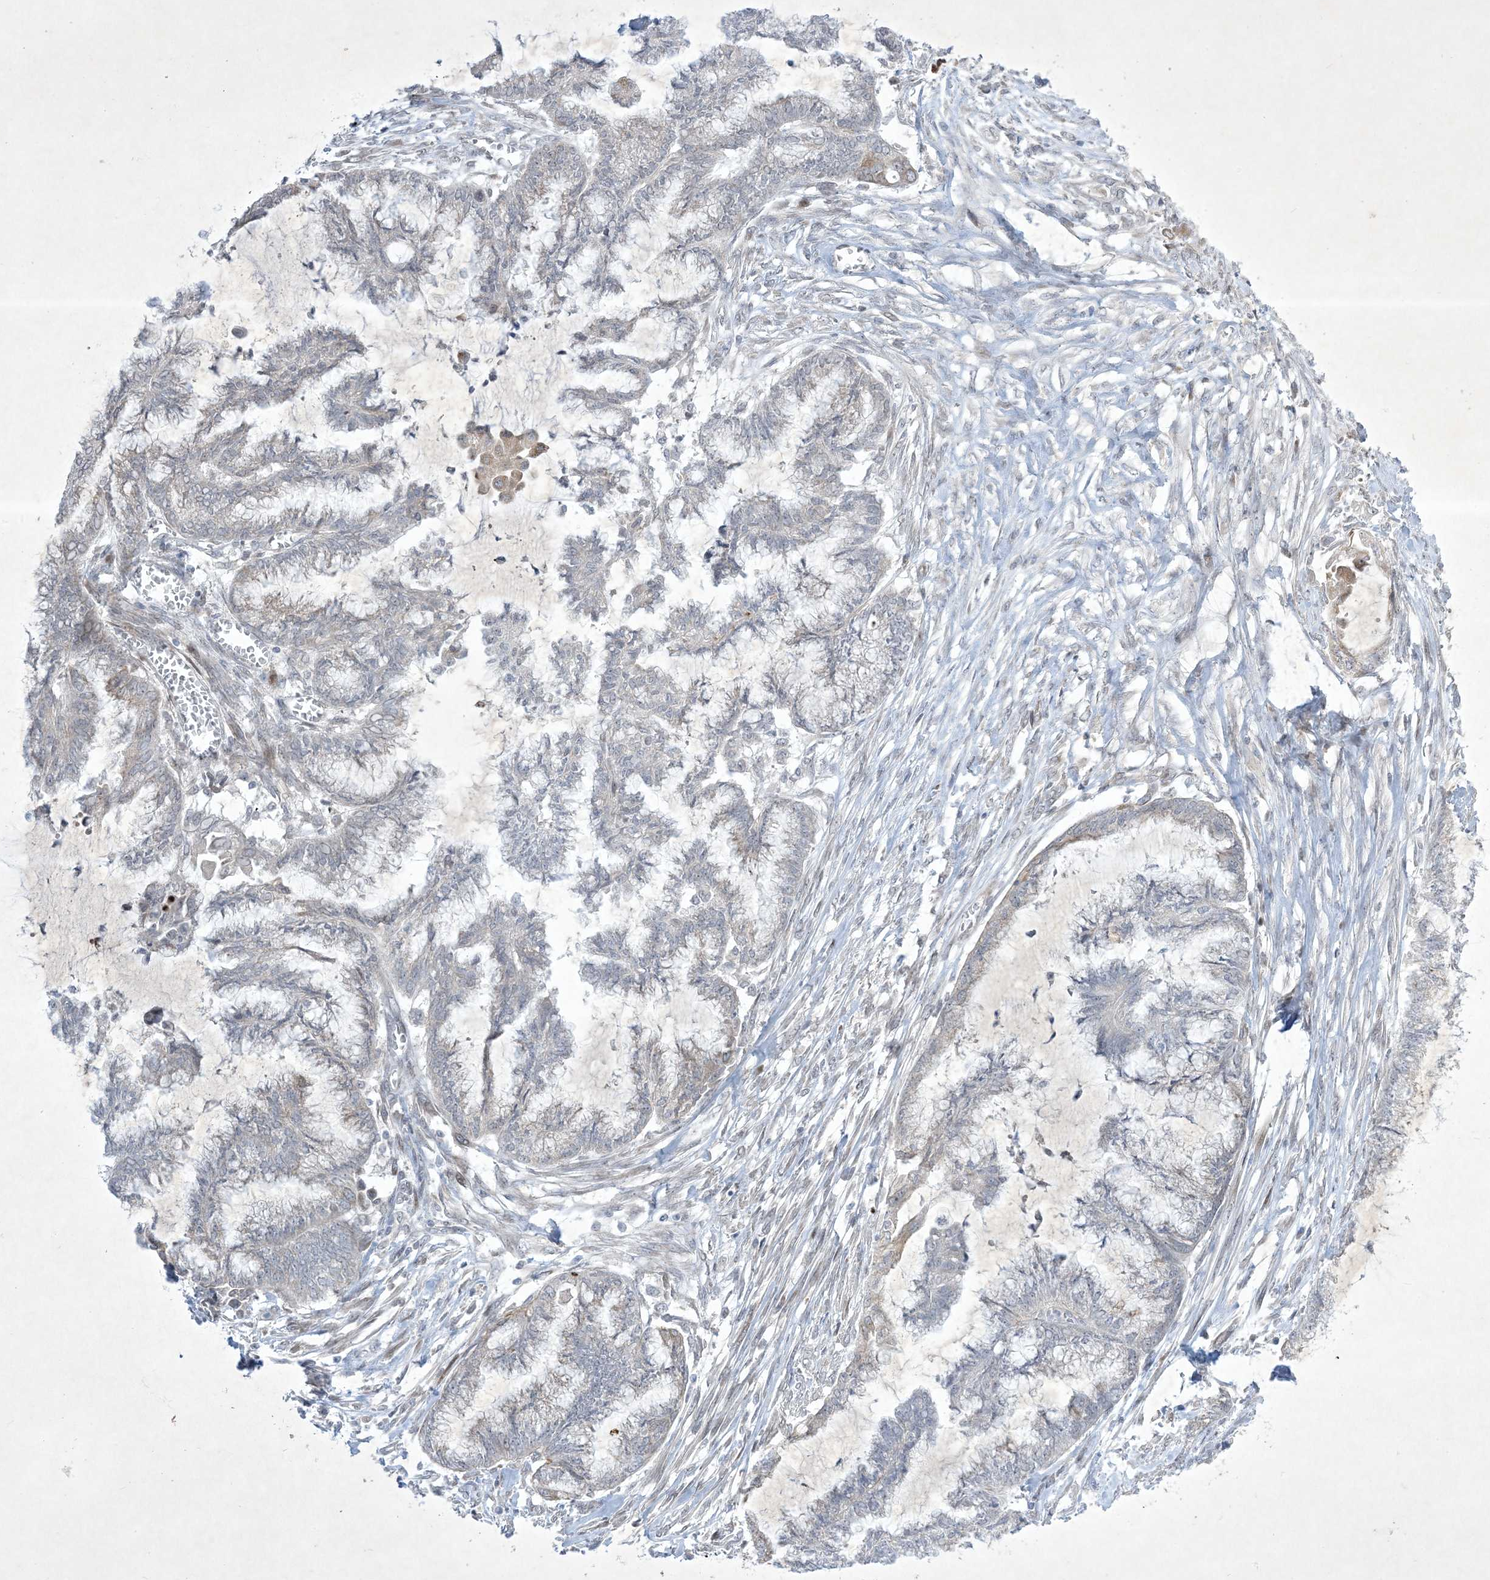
{"staining": {"intensity": "negative", "quantity": "none", "location": "none"}, "tissue": "endometrial cancer", "cell_type": "Tumor cells", "image_type": "cancer", "snomed": [{"axis": "morphology", "description": "Adenocarcinoma, NOS"}, {"axis": "topography", "description": "Endometrium"}], "caption": "An immunohistochemistry (IHC) histopathology image of endometrial cancer is shown. There is no staining in tumor cells of endometrial cancer.", "gene": "SOGA3", "patient": {"sex": "female", "age": 86}}